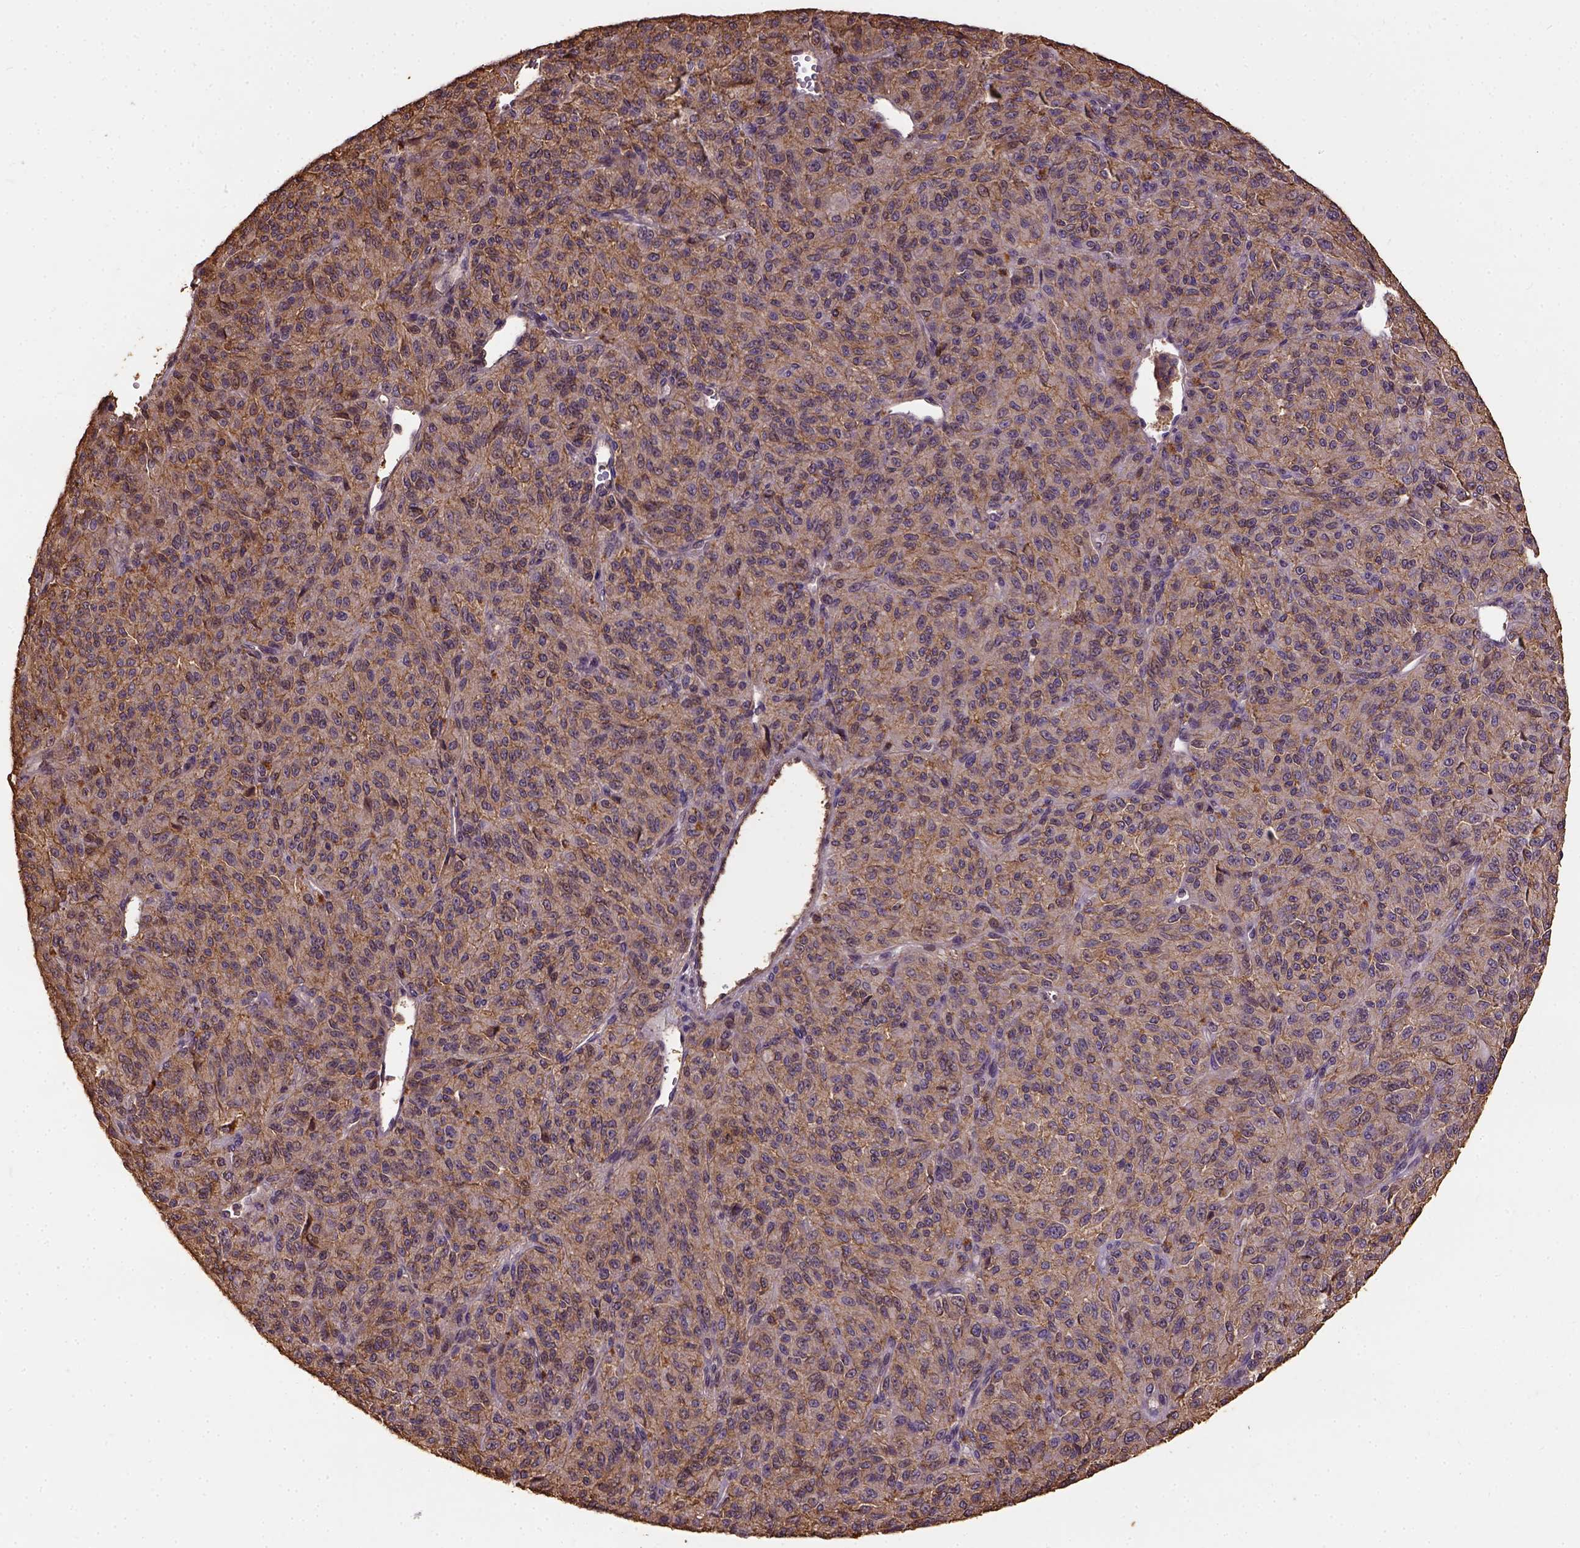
{"staining": {"intensity": "moderate", "quantity": ">75%", "location": "cytoplasmic/membranous"}, "tissue": "melanoma", "cell_type": "Tumor cells", "image_type": "cancer", "snomed": [{"axis": "morphology", "description": "Malignant melanoma, Metastatic site"}, {"axis": "topography", "description": "Brain"}], "caption": "Tumor cells reveal medium levels of moderate cytoplasmic/membranous expression in about >75% of cells in melanoma.", "gene": "ATP1B3", "patient": {"sex": "female", "age": 56}}